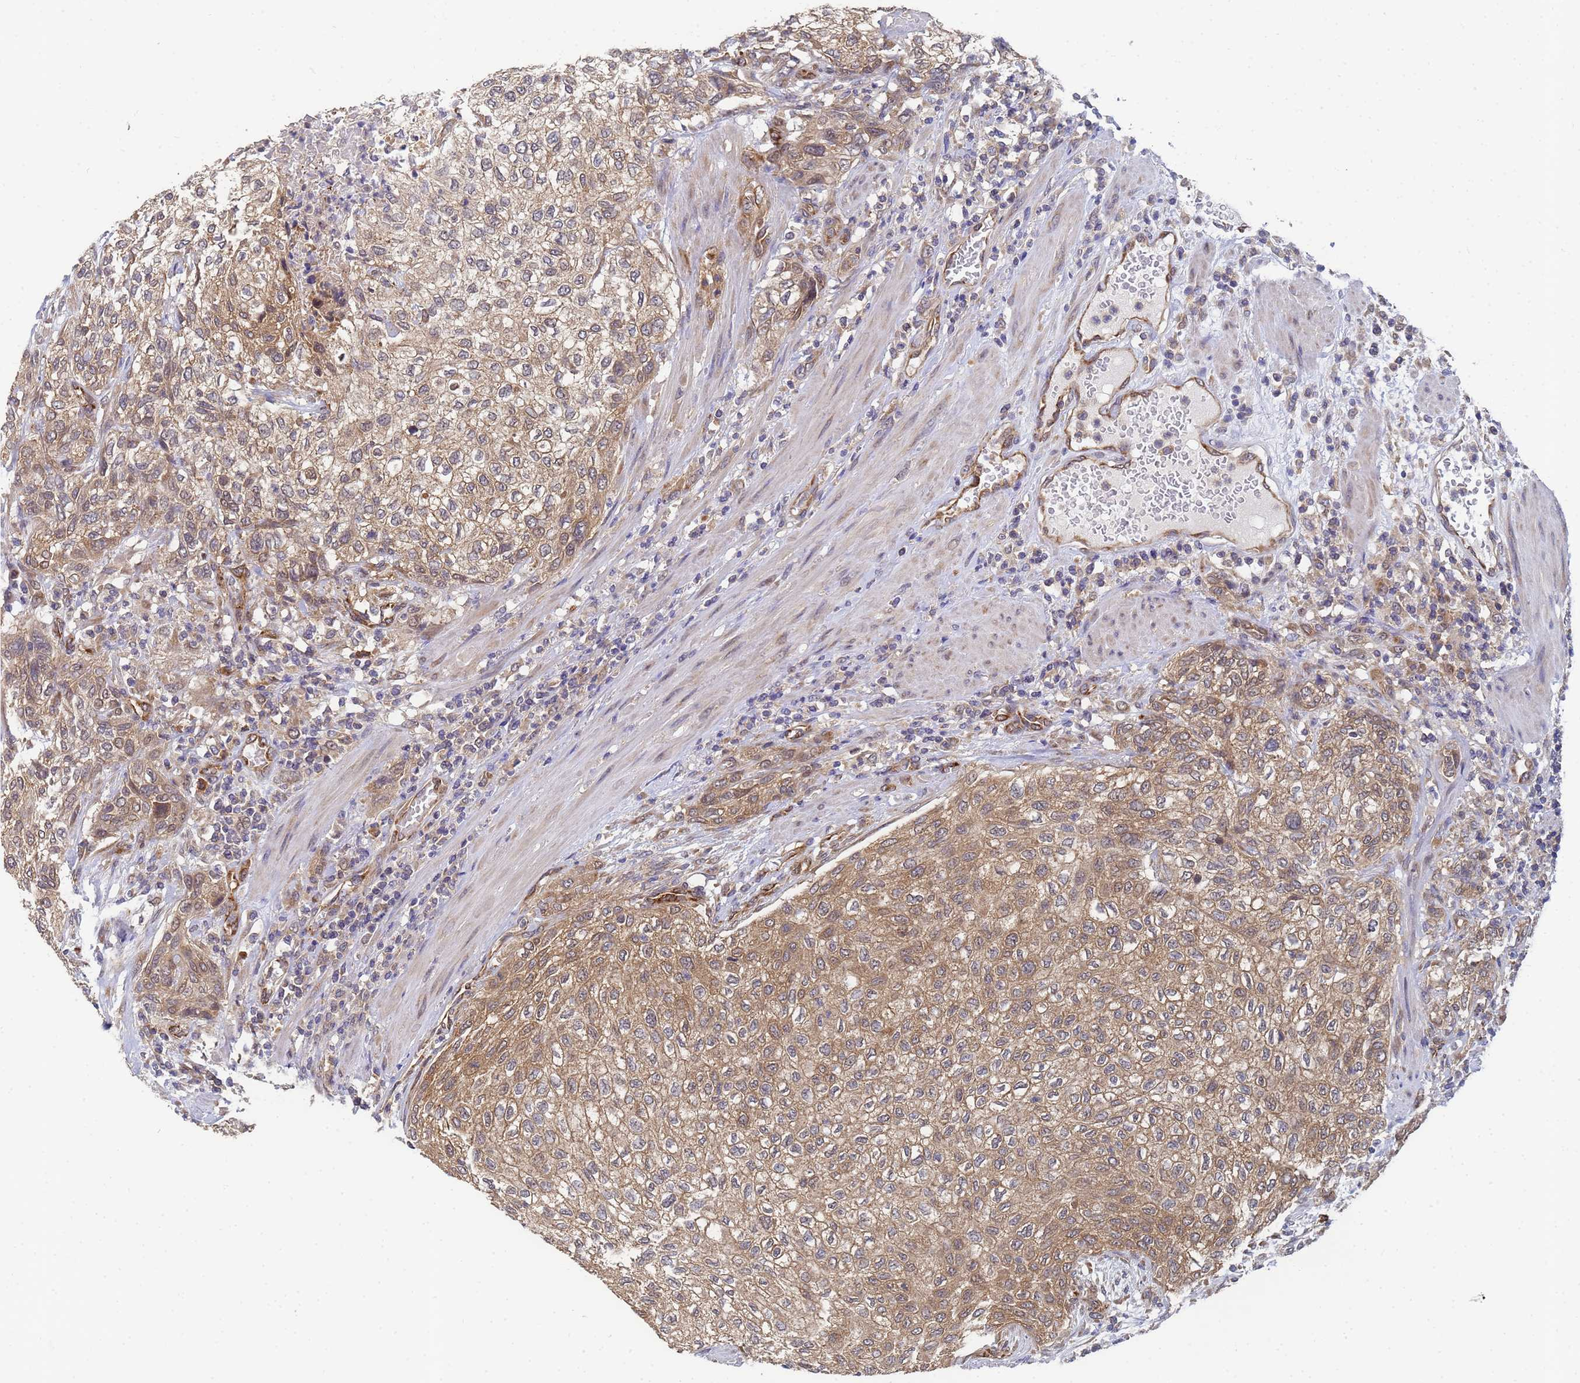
{"staining": {"intensity": "moderate", "quantity": ">75%", "location": "cytoplasmic/membranous"}, "tissue": "urothelial cancer", "cell_type": "Tumor cells", "image_type": "cancer", "snomed": [{"axis": "morphology", "description": "Urothelial carcinoma, High grade"}, {"axis": "topography", "description": "Urinary bladder"}], "caption": "This histopathology image demonstrates immunohistochemistry (IHC) staining of human urothelial cancer, with medium moderate cytoplasmic/membranous positivity in approximately >75% of tumor cells.", "gene": "ALS2CL", "patient": {"sex": "male", "age": 35}}